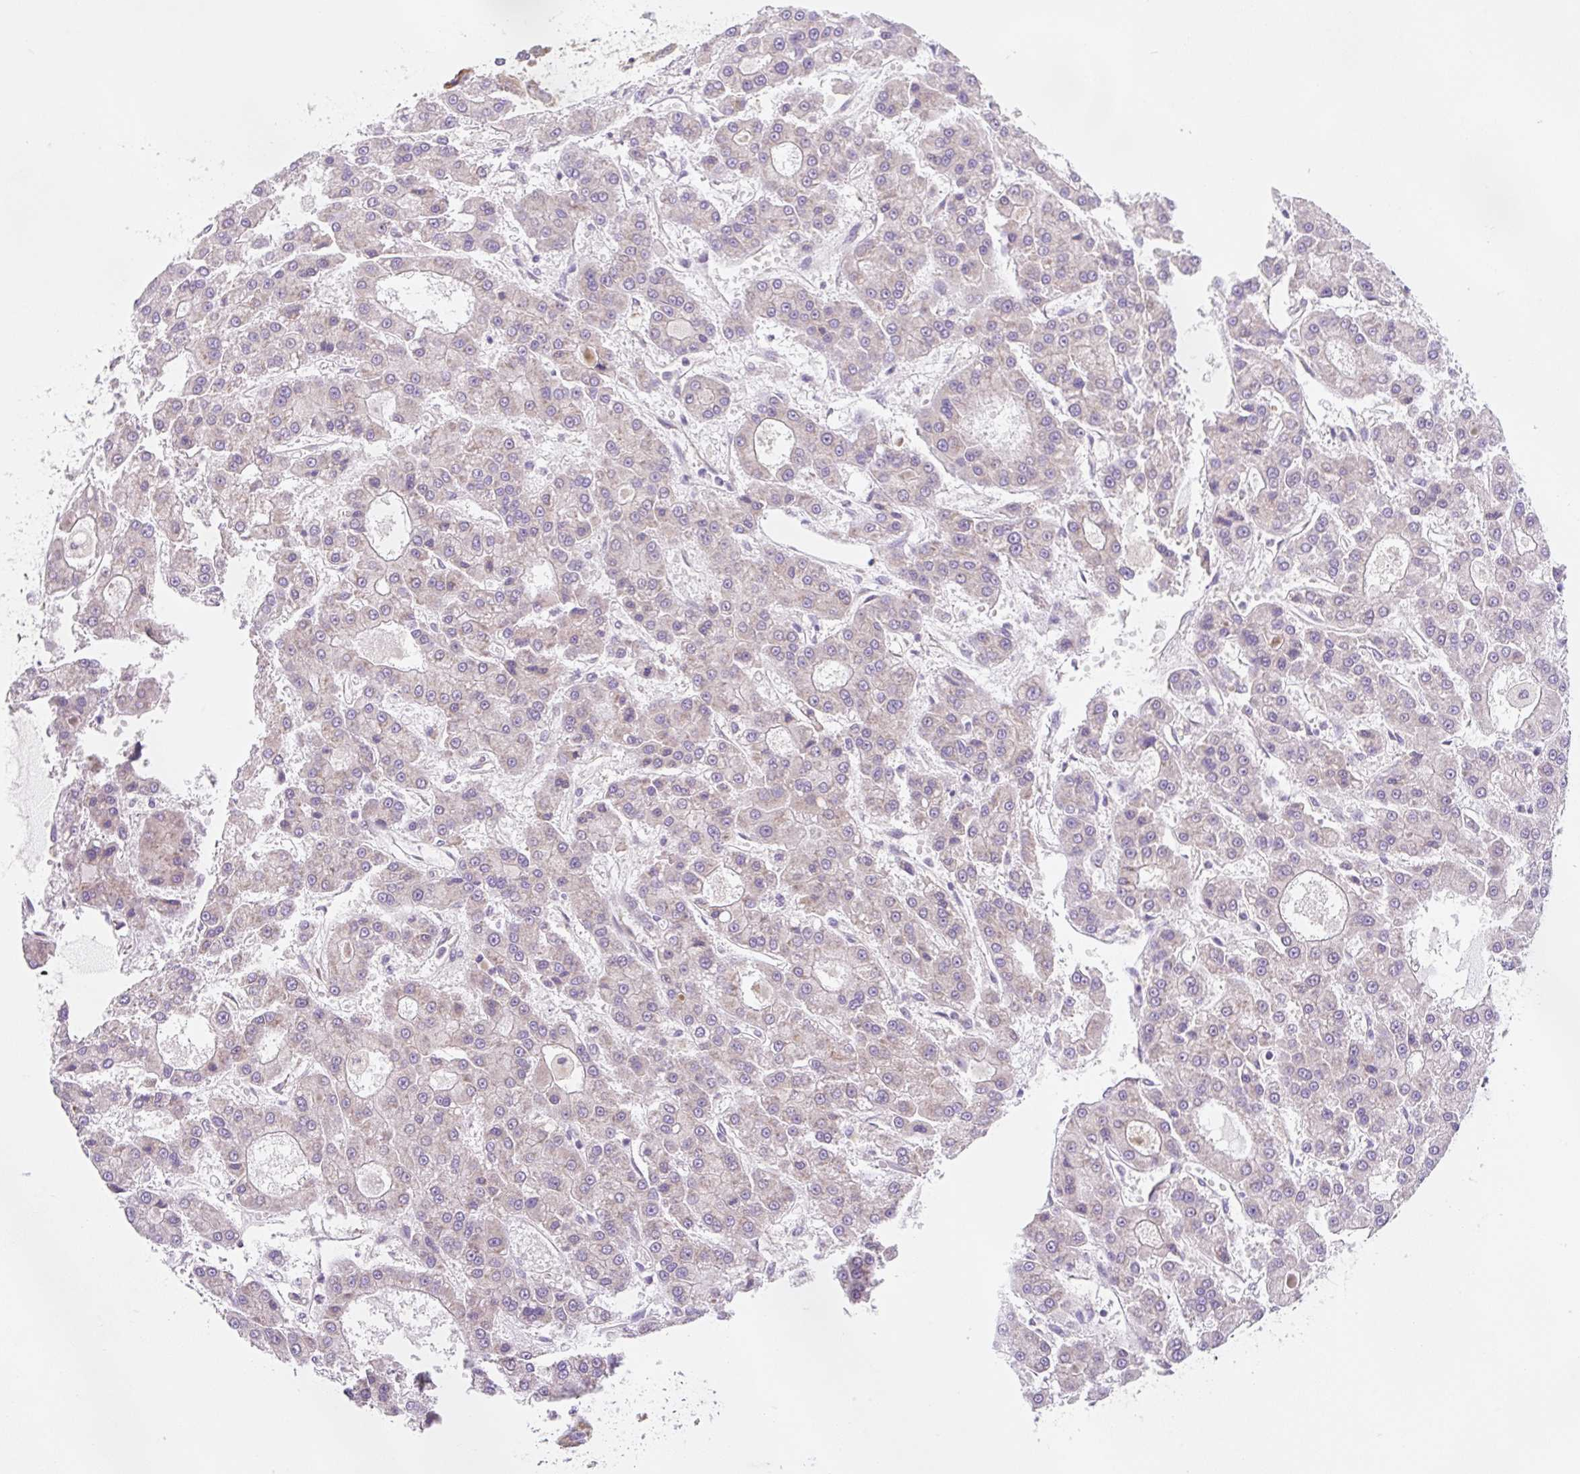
{"staining": {"intensity": "negative", "quantity": "none", "location": "none"}, "tissue": "liver cancer", "cell_type": "Tumor cells", "image_type": "cancer", "snomed": [{"axis": "morphology", "description": "Carcinoma, Hepatocellular, NOS"}, {"axis": "topography", "description": "Liver"}], "caption": "IHC of liver cancer (hepatocellular carcinoma) shows no staining in tumor cells.", "gene": "RPL18A", "patient": {"sex": "male", "age": 70}}